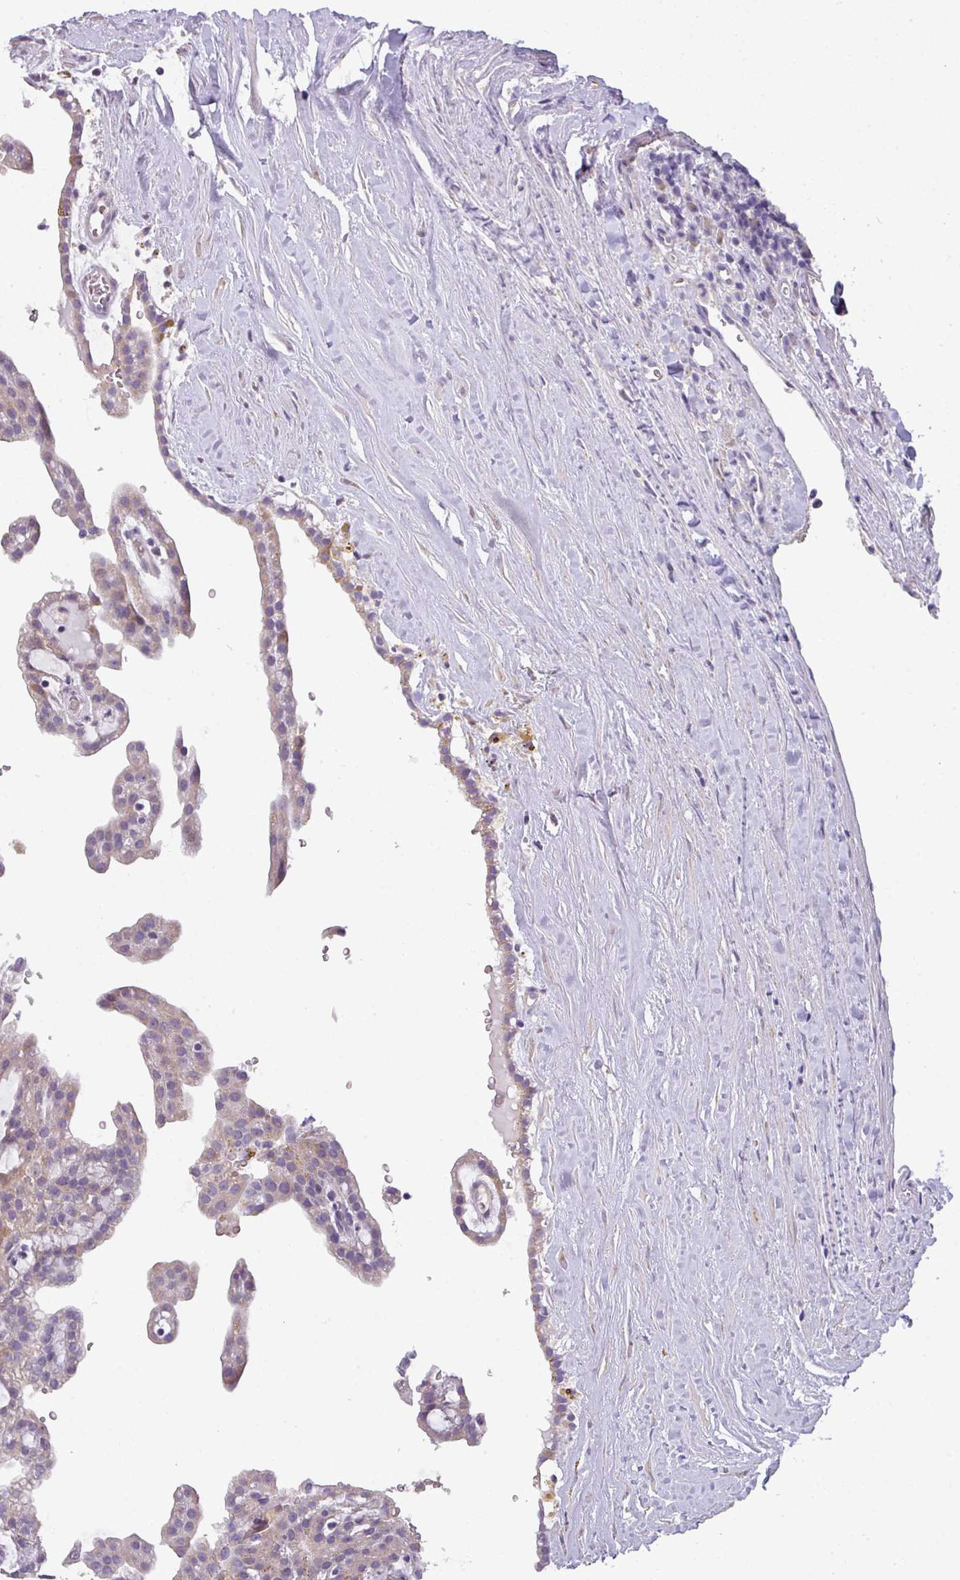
{"staining": {"intensity": "weak", "quantity": ">75%", "location": "cytoplasmic/membranous"}, "tissue": "renal cancer", "cell_type": "Tumor cells", "image_type": "cancer", "snomed": [{"axis": "morphology", "description": "Adenocarcinoma, NOS"}, {"axis": "topography", "description": "Kidney"}], "caption": "IHC photomicrograph of neoplastic tissue: renal cancer stained using immunohistochemistry shows low levels of weak protein expression localized specifically in the cytoplasmic/membranous of tumor cells, appearing as a cytoplasmic/membranous brown color.", "gene": "PALS2", "patient": {"sex": "male", "age": 63}}